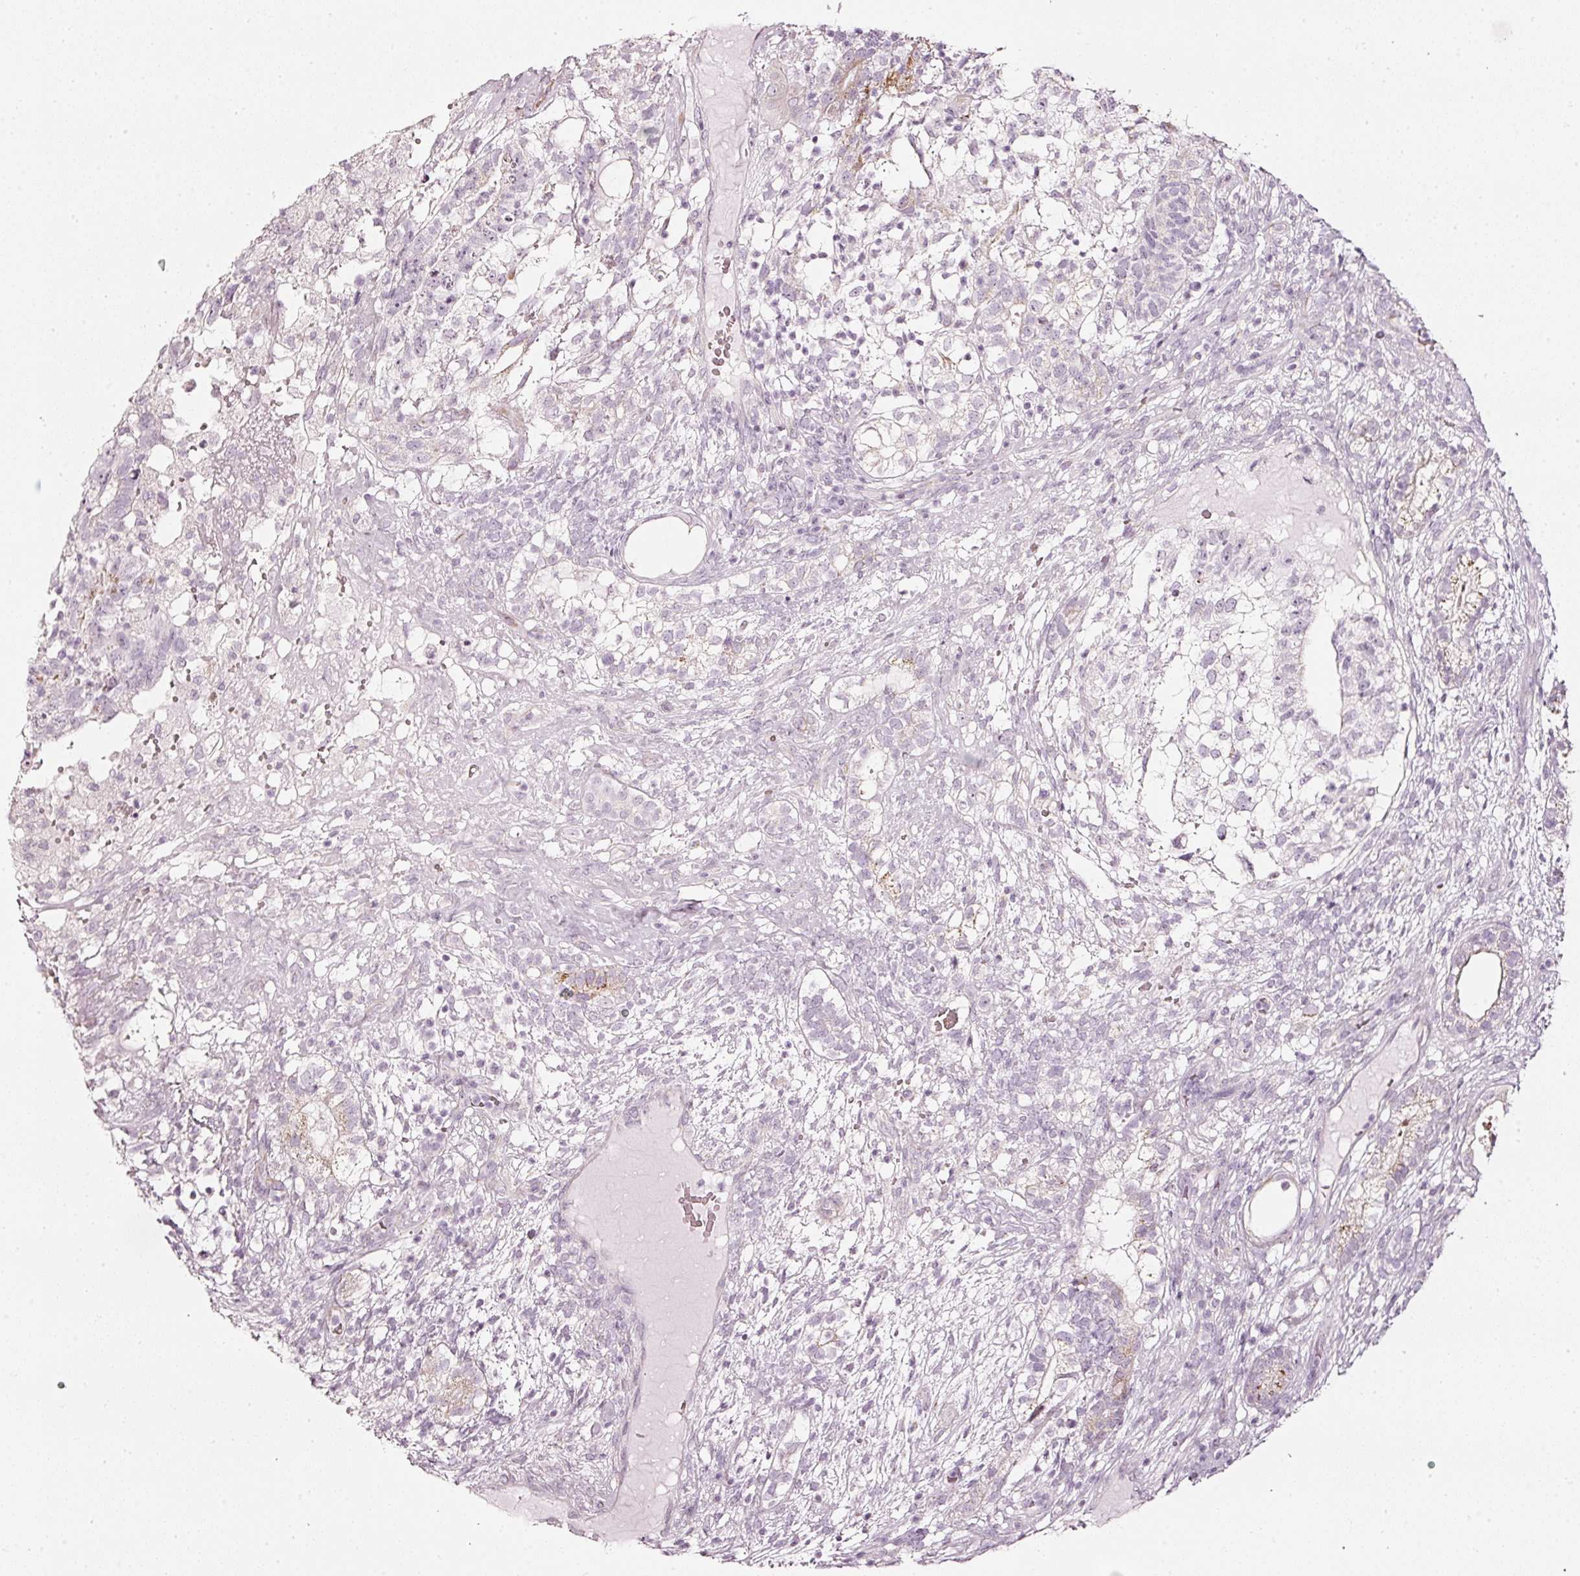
{"staining": {"intensity": "moderate", "quantity": "<25%", "location": "cytoplasmic/membranous"}, "tissue": "testis cancer", "cell_type": "Tumor cells", "image_type": "cancer", "snomed": [{"axis": "morphology", "description": "Seminoma, NOS"}, {"axis": "morphology", "description": "Carcinoma, Embryonal, NOS"}, {"axis": "topography", "description": "Testis"}], "caption": "IHC photomicrograph of testis embryonal carcinoma stained for a protein (brown), which displays low levels of moderate cytoplasmic/membranous expression in about <25% of tumor cells.", "gene": "SDF4", "patient": {"sex": "male", "age": 41}}